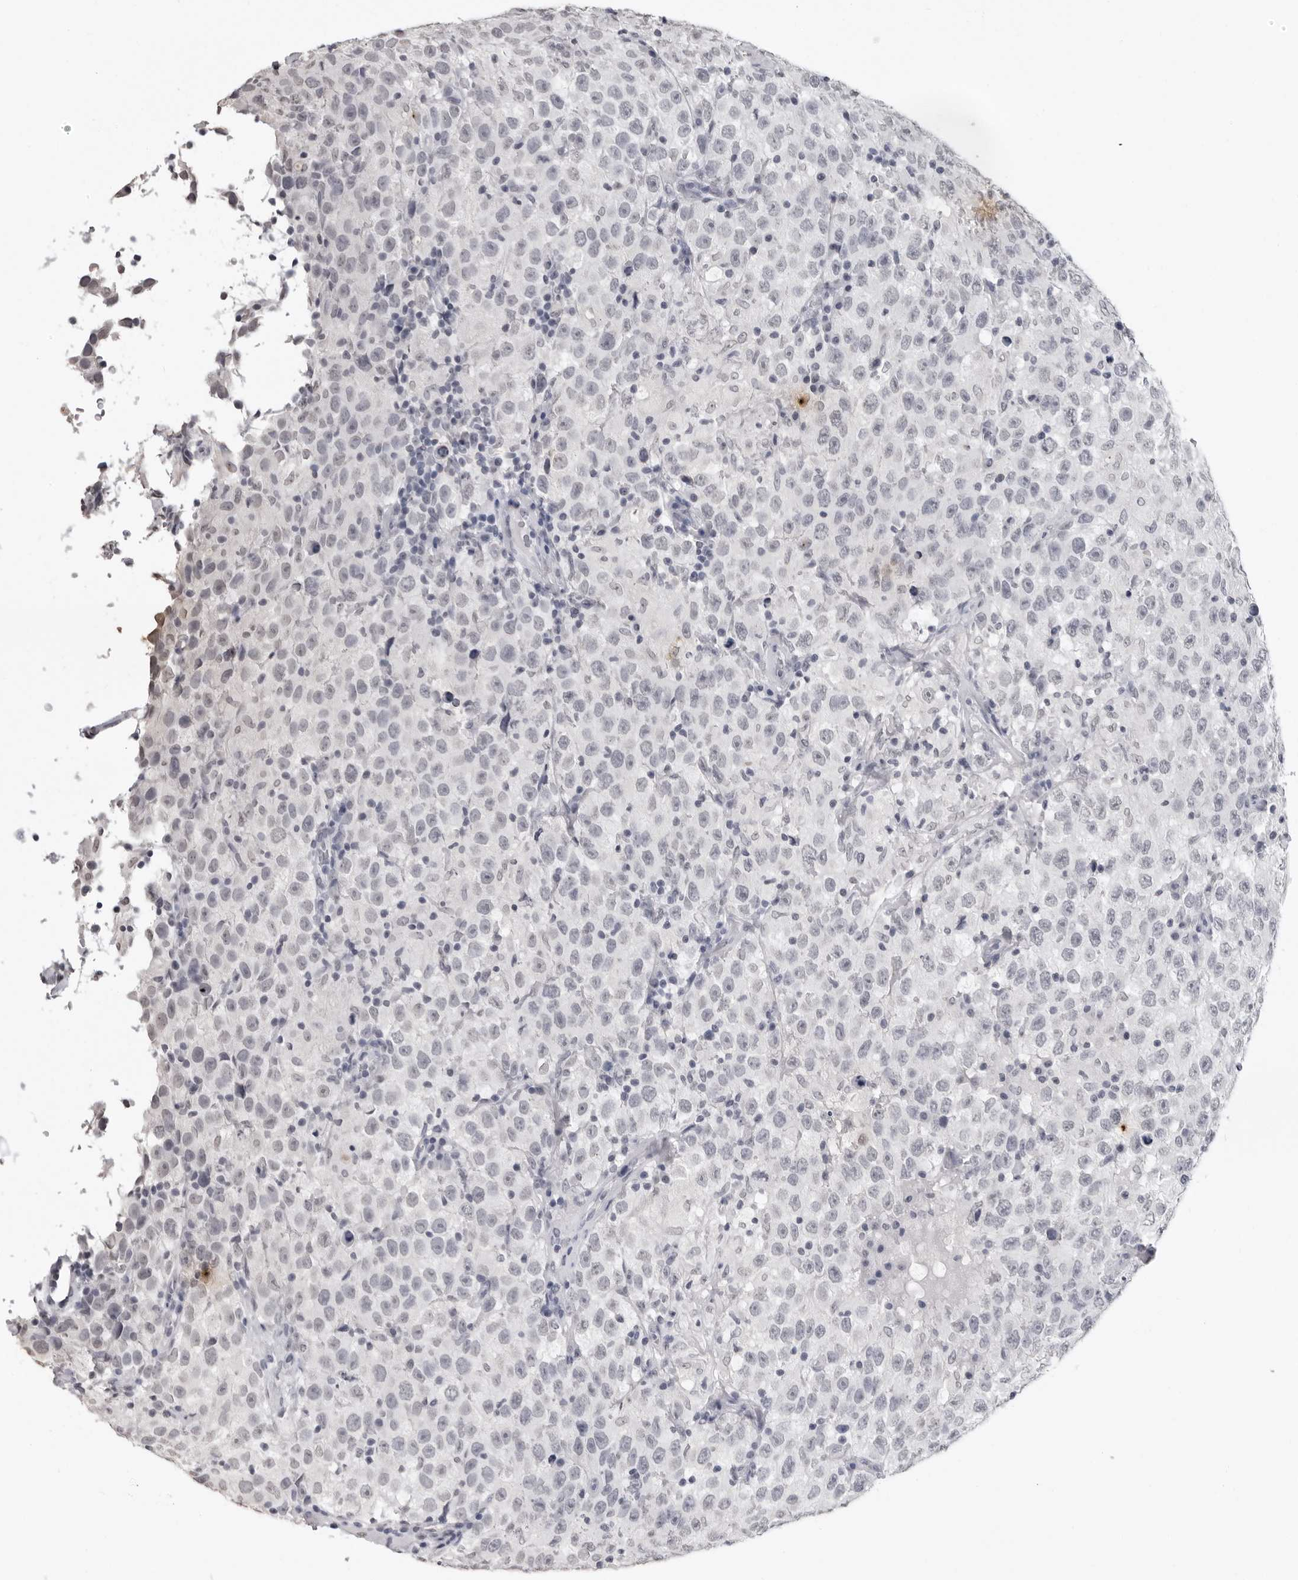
{"staining": {"intensity": "negative", "quantity": "none", "location": "none"}, "tissue": "testis cancer", "cell_type": "Tumor cells", "image_type": "cancer", "snomed": [{"axis": "morphology", "description": "Seminoma, NOS"}, {"axis": "topography", "description": "Testis"}], "caption": "A histopathology image of testis seminoma stained for a protein shows no brown staining in tumor cells.", "gene": "HEPACAM", "patient": {"sex": "male", "age": 41}}